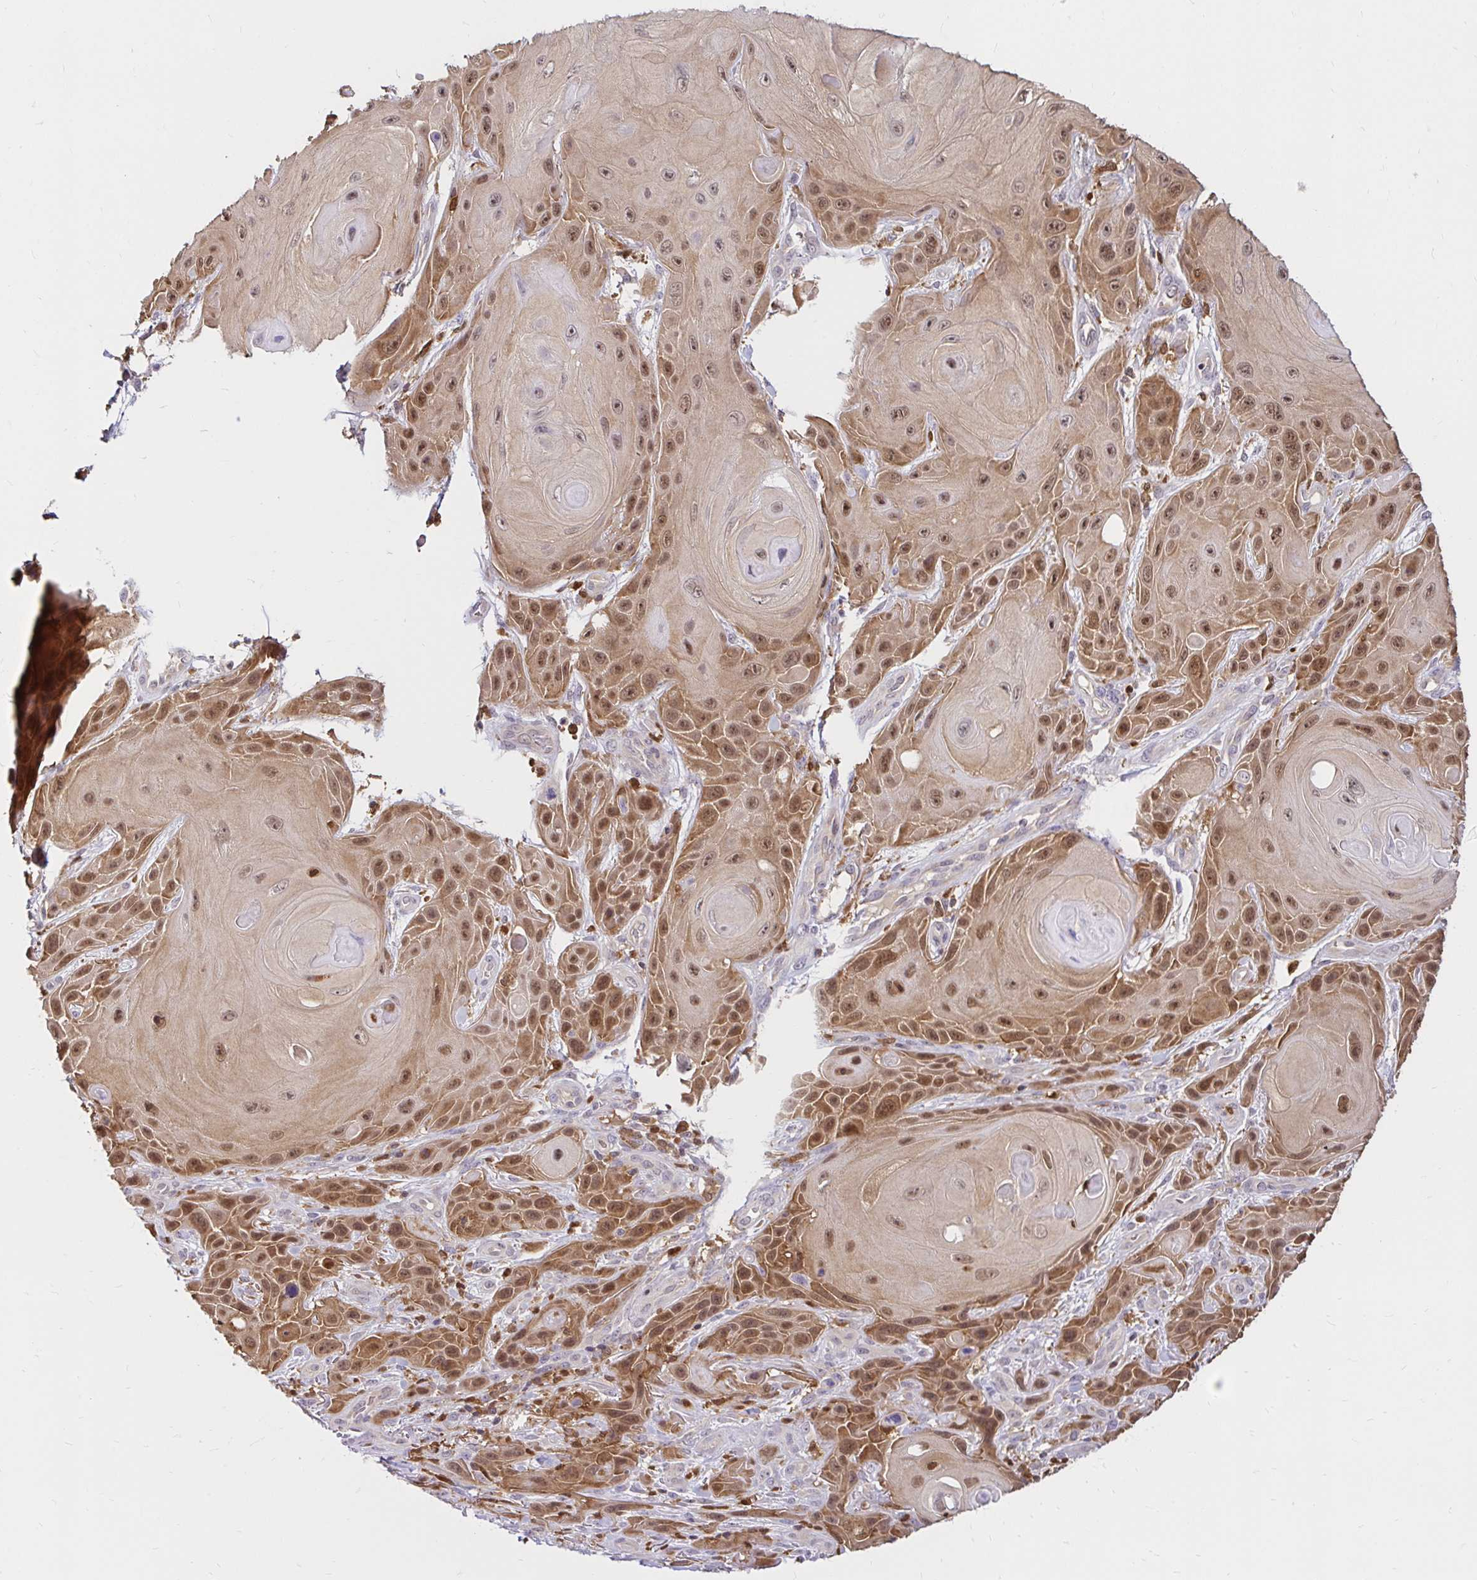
{"staining": {"intensity": "moderate", "quantity": "25%-75%", "location": "cytoplasmic/membranous,nuclear"}, "tissue": "skin cancer", "cell_type": "Tumor cells", "image_type": "cancer", "snomed": [{"axis": "morphology", "description": "Squamous cell carcinoma, NOS"}, {"axis": "topography", "description": "Skin"}], "caption": "This micrograph shows IHC staining of squamous cell carcinoma (skin), with medium moderate cytoplasmic/membranous and nuclear positivity in approximately 25%-75% of tumor cells.", "gene": "PYCARD", "patient": {"sex": "female", "age": 94}}